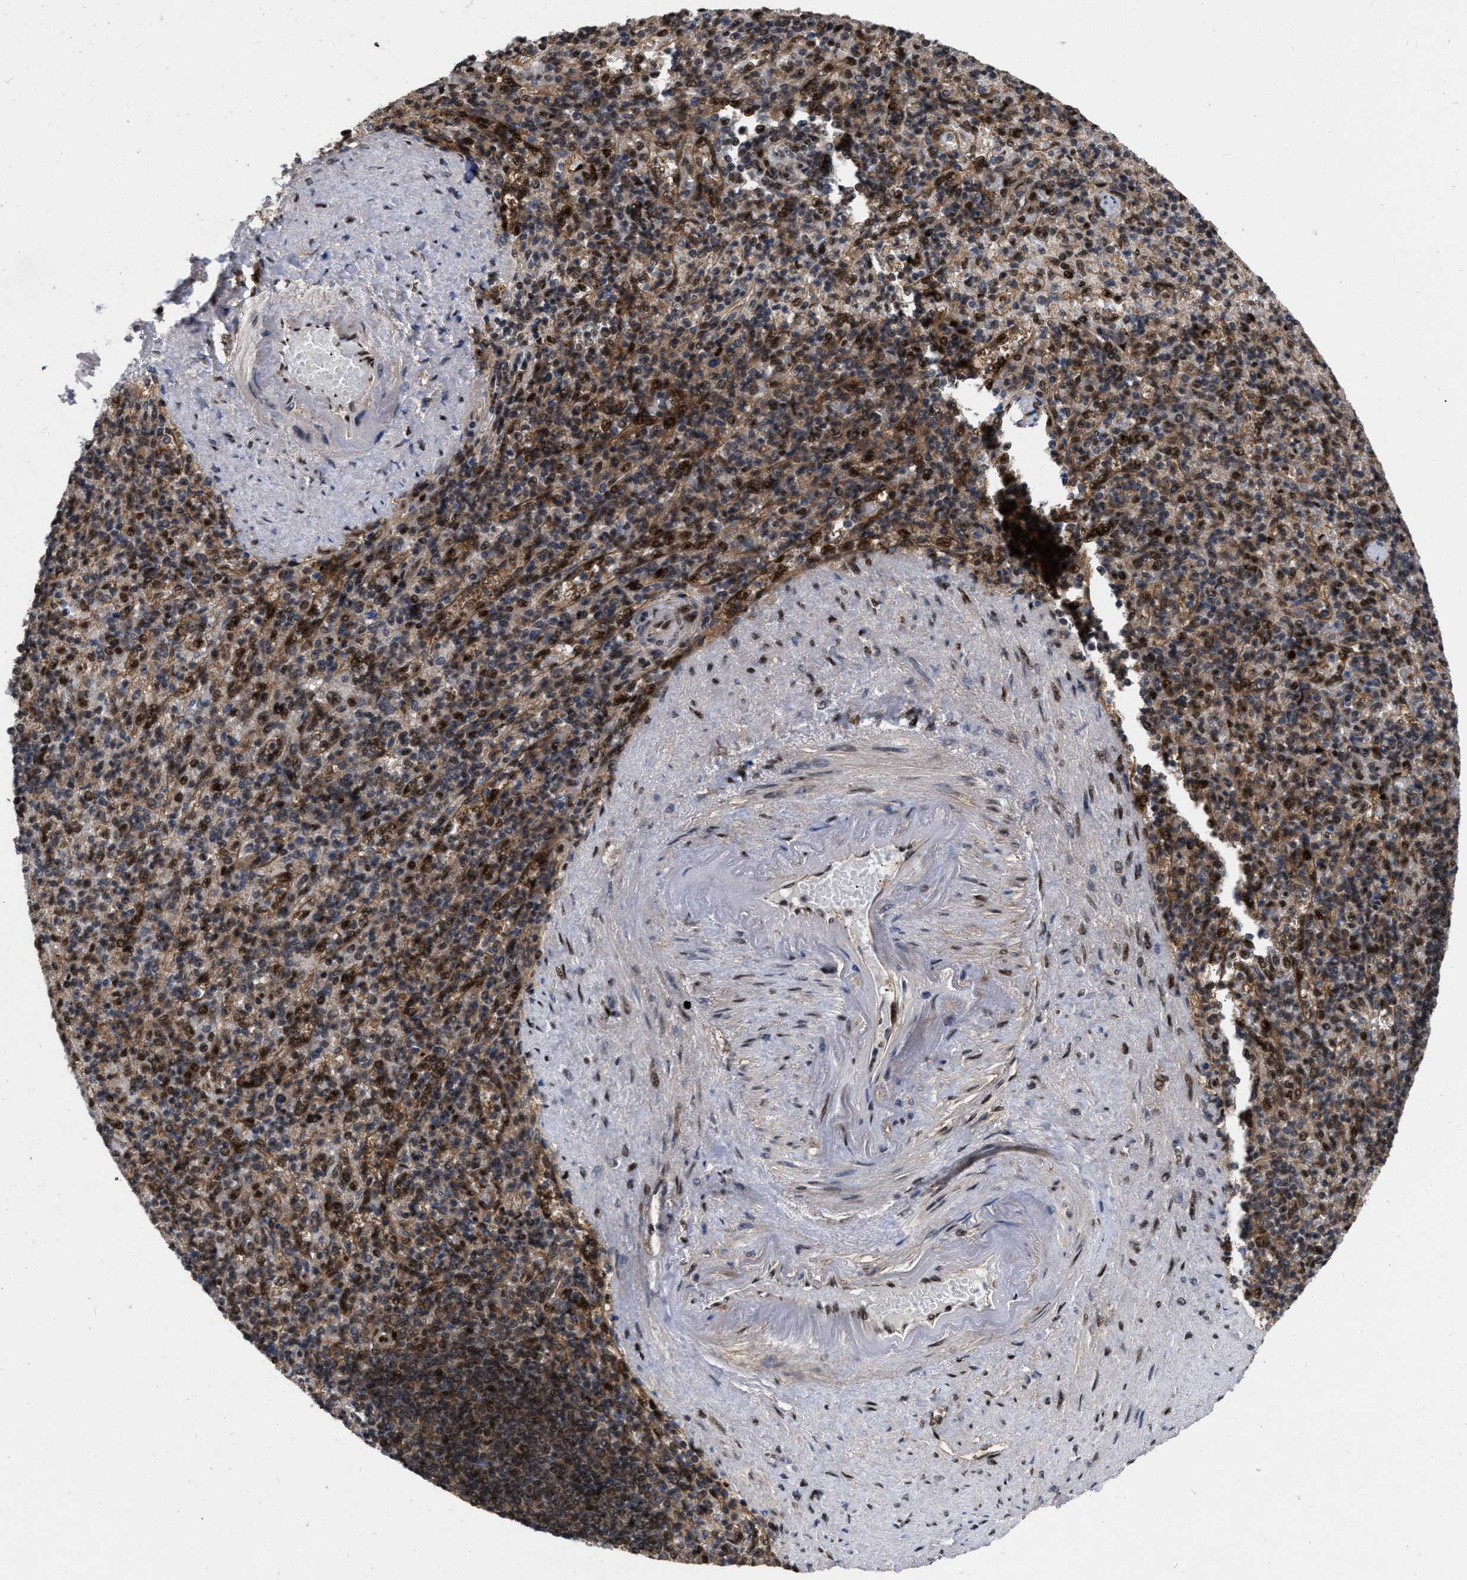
{"staining": {"intensity": "moderate", "quantity": ">75%", "location": "cytoplasmic/membranous,nuclear"}, "tissue": "spleen", "cell_type": "Cells in red pulp", "image_type": "normal", "snomed": [{"axis": "morphology", "description": "Normal tissue, NOS"}, {"axis": "topography", "description": "Spleen"}], "caption": "Protein staining shows moderate cytoplasmic/membranous,nuclear positivity in approximately >75% of cells in red pulp in benign spleen. The staining is performed using DAB (3,3'-diaminobenzidine) brown chromogen to label protein expression. The nuclei are counter-stained blue using hematoxylin.", "gene": "MDM4", "patient": {"sex": "female", "age": 74}}